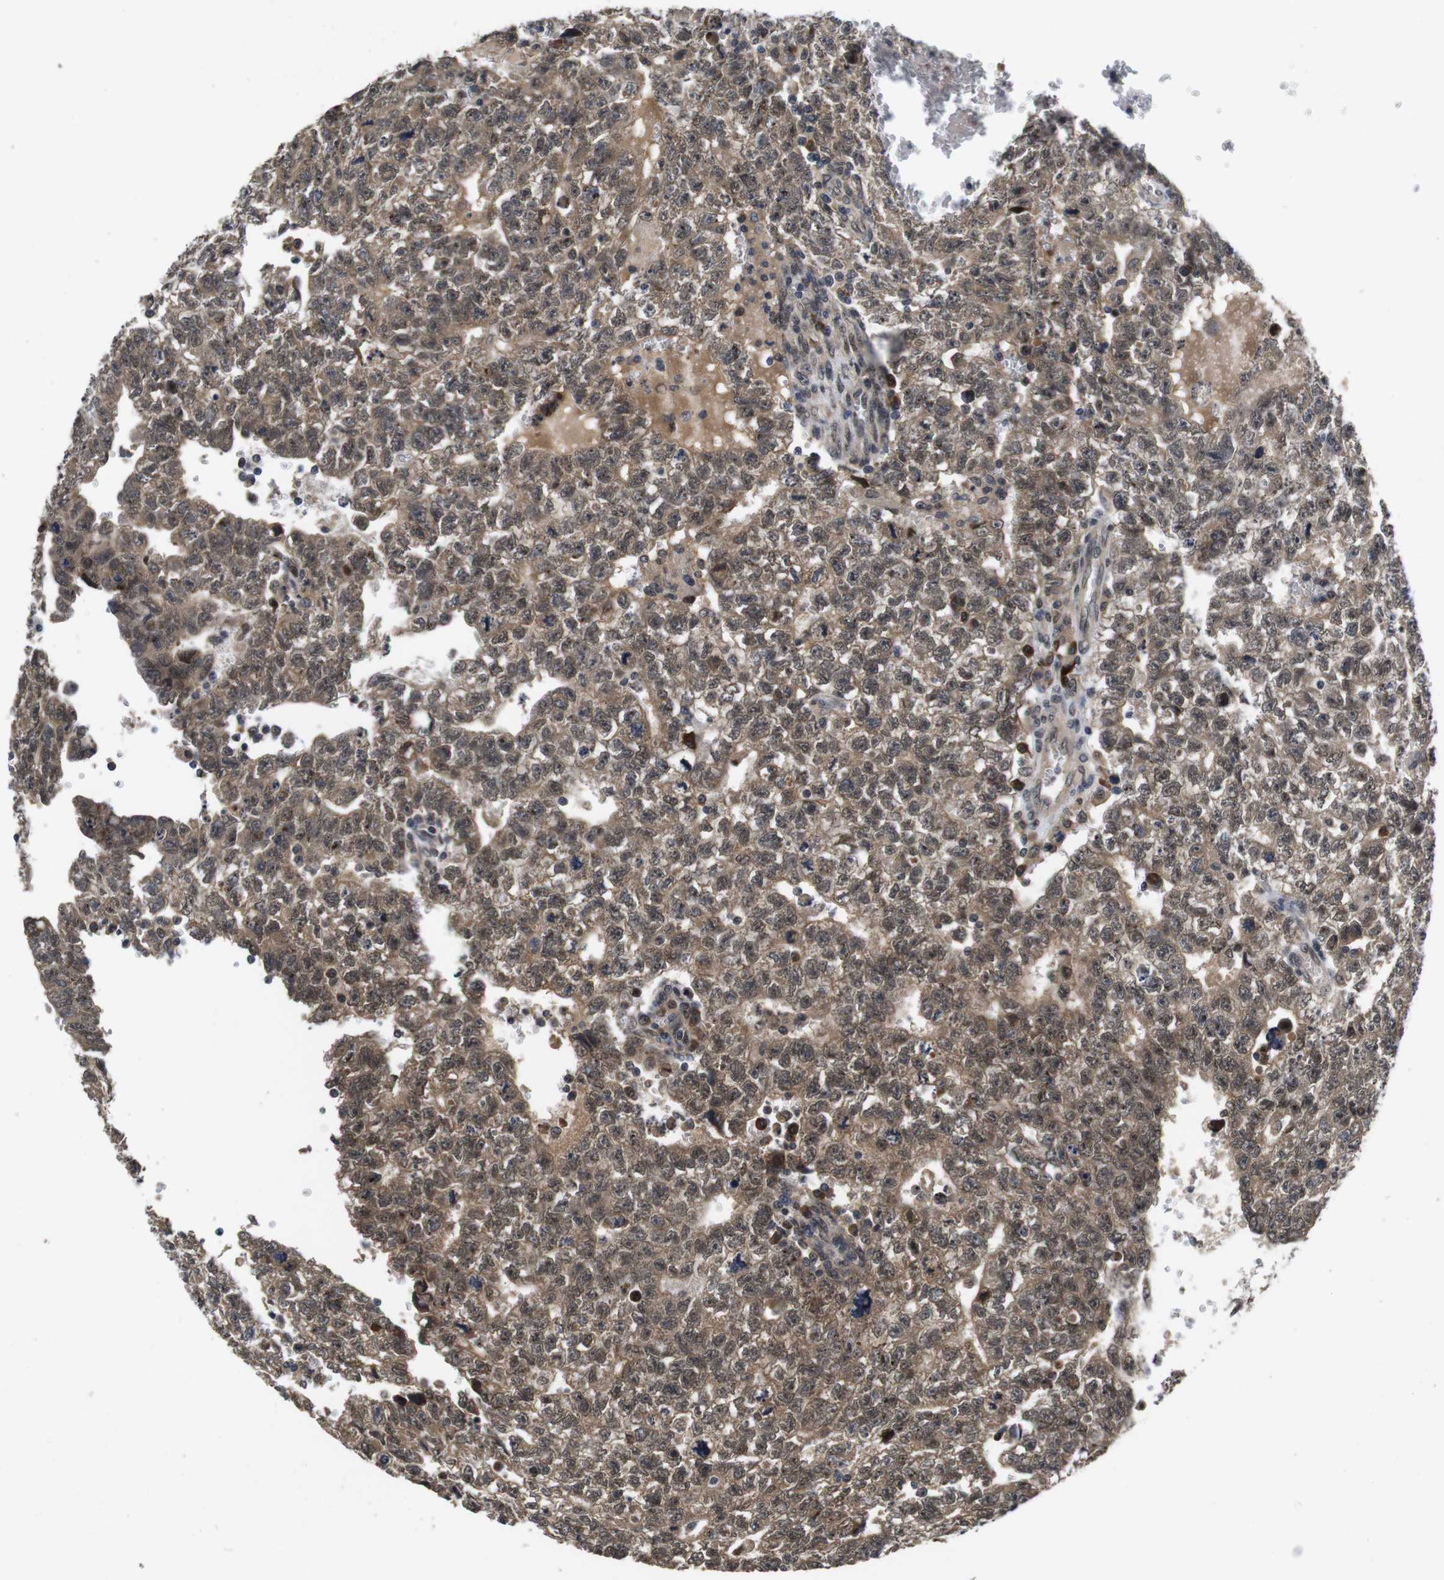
{"staining": {"intensity": "moderate", "quantity": ">75%", "location": "cytoplasmic/membranous,nuclear"}, "tissue": "testis cancer", "cell_type": "Tumor cells", "image_type": "cancer", "snomed": [{"axis": "morphology", "description": "Seminoma, NOS"}, {"axis": "morphology", "description": "Carcinoma, Embryonal, NOS"}, {"axis": "topography", "description": "Testis"}], "caption": "Embryonal carcinoma (testis) stained with DAB immunohistochemistry shows medium levels of moderate cytoplasmic/membranous and nuclear positivity in about >75% of tumor cells.", "gene": "ZBTB46", "patient": {"sex": "male", "age": 38}}